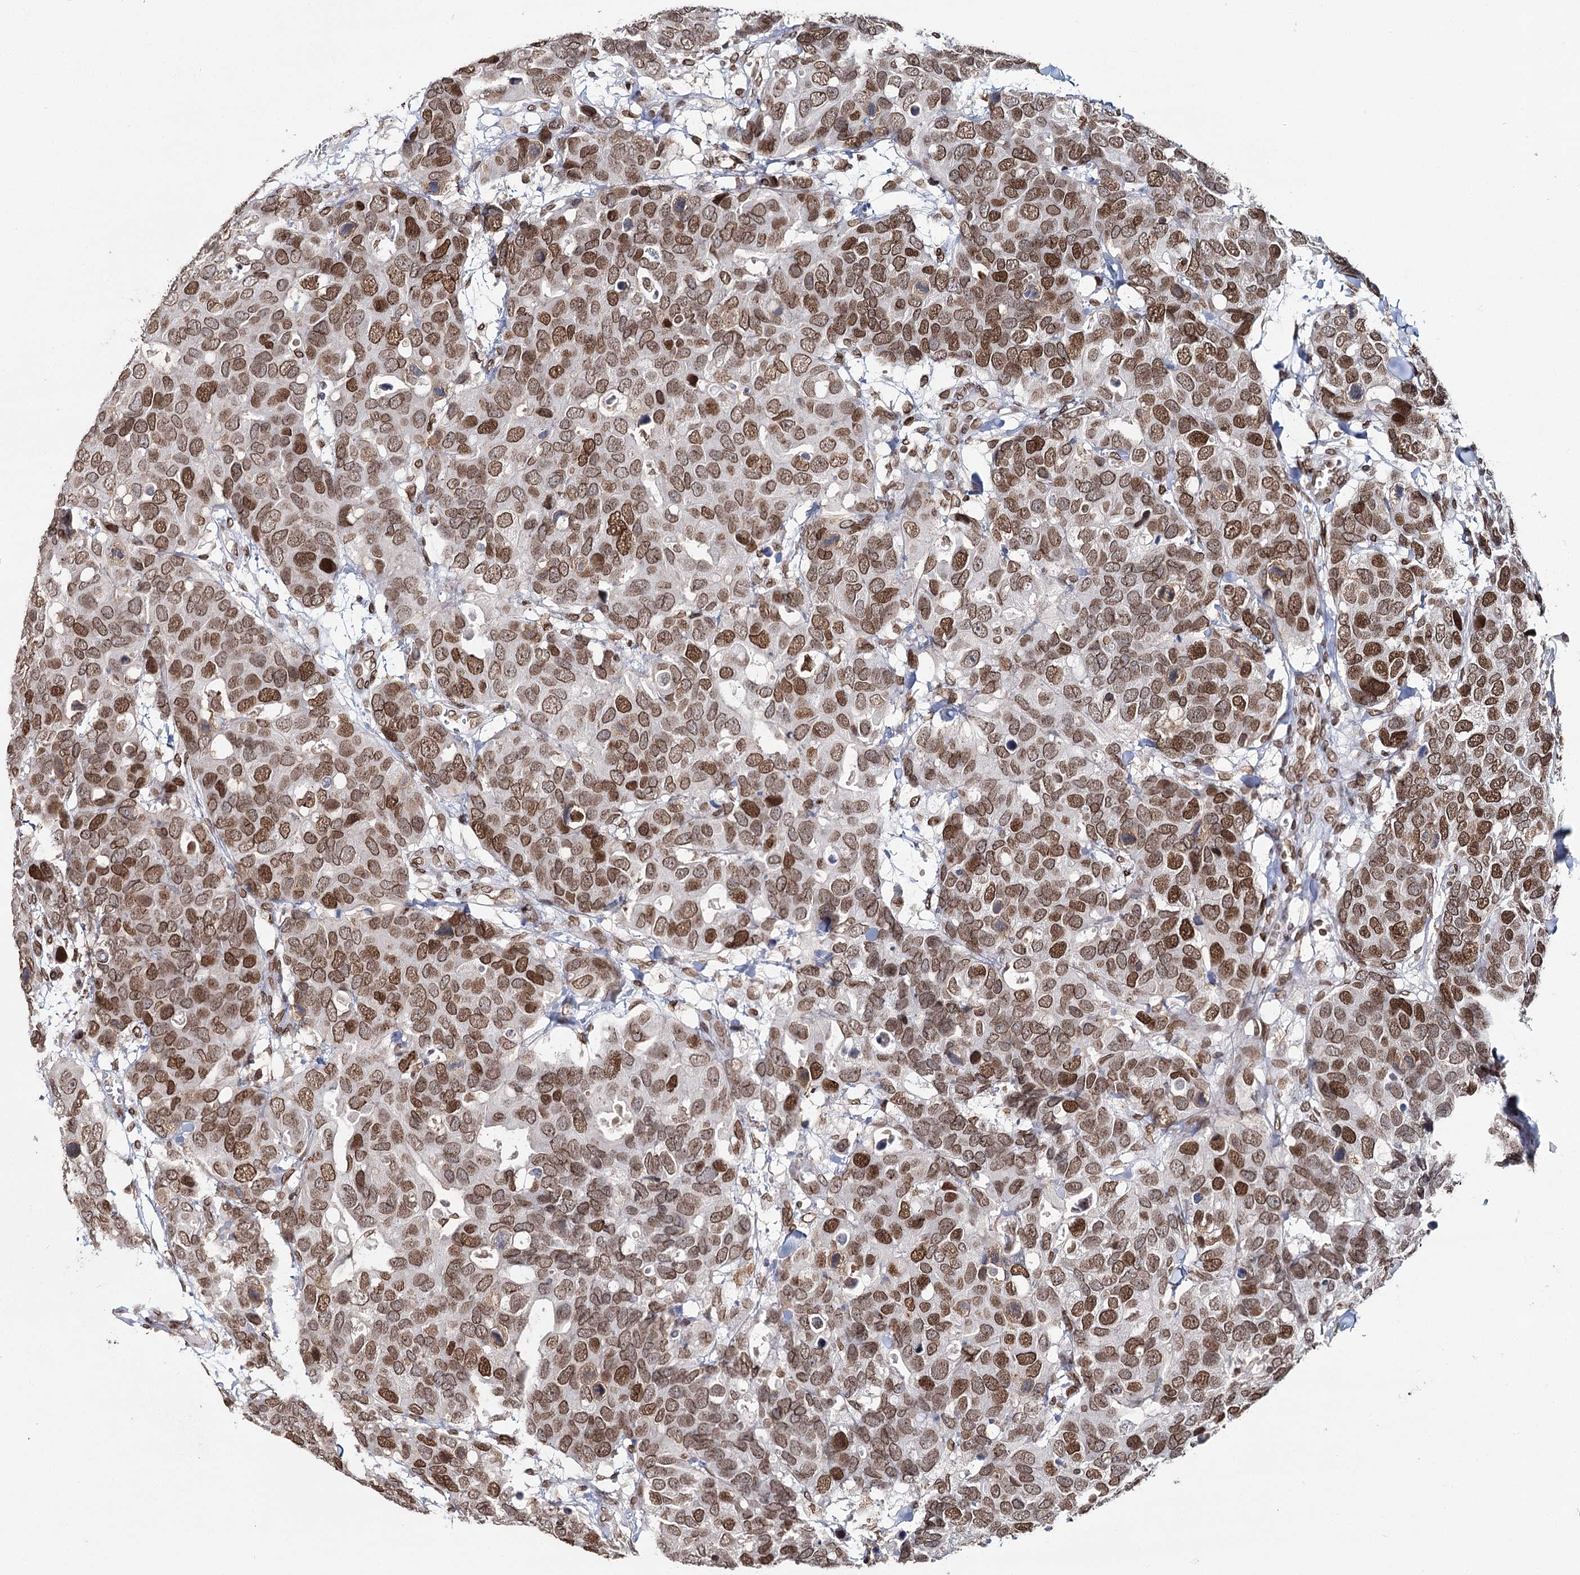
{"staining": {"intensity": "moderate", "quantity": ">75%", "location": "cytoplasmic/membranous,nuclear"}, "tissue": "breast cancer", "cell_type": "Tumor cells", "image_type": "cancer", "snomed": [{"axis": "morphology", "description": "Duct carcinoma"}, {"axis": "topography", "description": "Breast"}], "caption": "This image demonstrates breast cancer stained with immunohistochemistry (IHC) to label a protein in brown. The cytoplasmic/membranous and nuclear of tumor cells show moderate positivity for the protein. Nuclei are counter-stained blue.", "gene": "KIAA0930", "patient": {"sex": "female", "age": 83}}